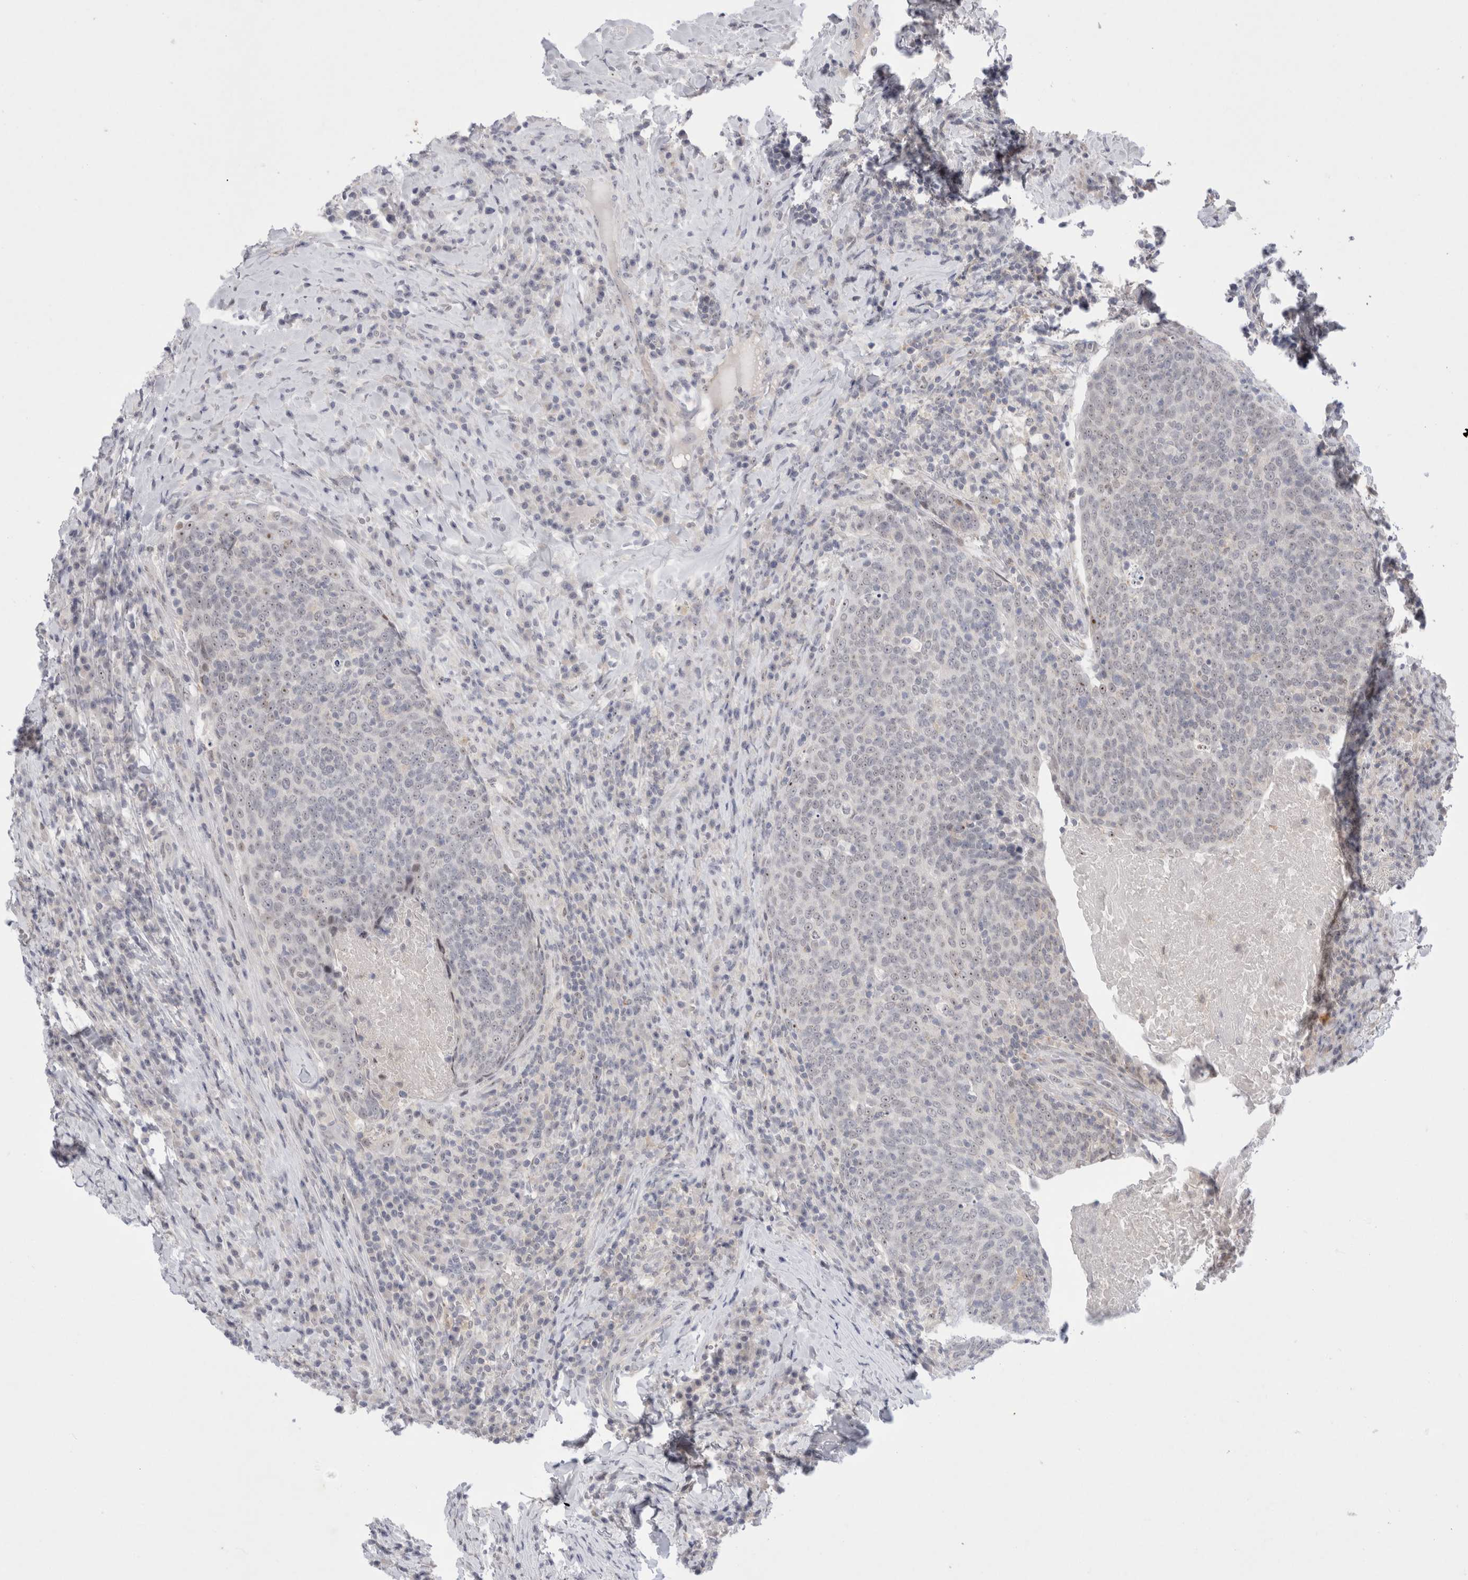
{"staining": {"intensity": "weak", "quantity": ">75%", "location": "nuclear"}, "tissue": "head and neck cancer", "cell_type": "Tumor cells", "image_type": "cancer", "snomed": [{"axis": "morphology", "description": "Squamous cell carcinoma, NOS"}, {"axis": "morphology", "description": "Squamous cell carcinoma, metastatic, NOS"}, {"axis": "topography", "description": "Lymph node"}, {"axis": "topography", "description": "Head-Neck"}], "caption": "This photomicrograph reveals head and neck metastatic squamous cell carcinoma stained with immunohistochemistry (IHC) to label a protein in brown. The nuclear of tumor cells show weak positivity for the protein. Nuclei are counter-stained blue.", "gene": "CERS5", "patient": {"sex": "male", "age": 62}}